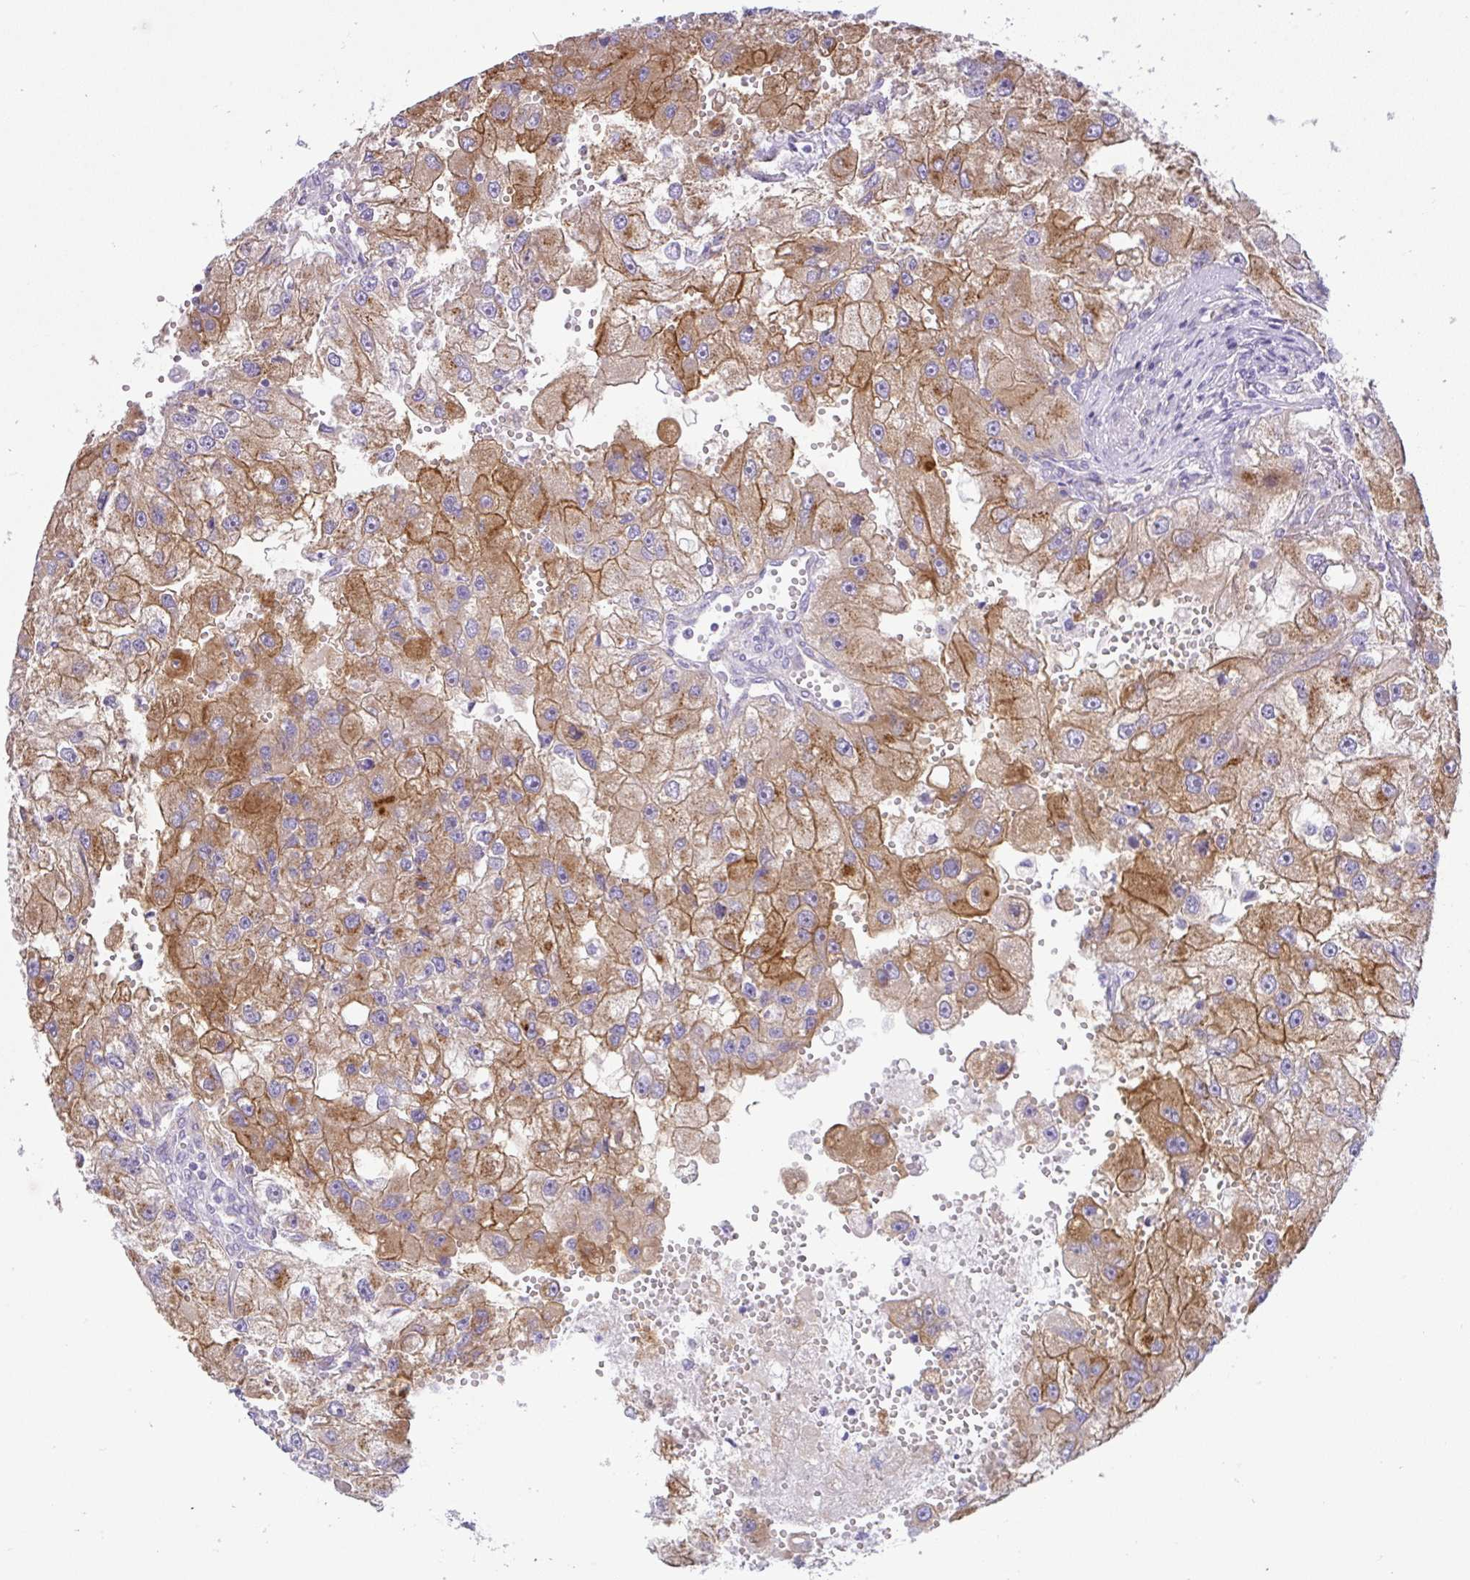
{"staining": {"intensity": "moderate", "quantity": ">75%", "location": "cytoplasmic/membranous"}, "tissue": "renal cancer", "cell_type": "Tumor cells", "image_type": "cancer", "snomed": [{"axis": "morphology", "description": "Adenocarcinoma, NOS"}, {"axis": "topography", "description": "Kidney"}], "caption": "Renal cancer tissue reveals moderate cytoplasmic/membranous positivity in approximately >75% of tumor cells", "gene": "FAM177A1", "patient": {"sex": "male", "age": 63}}